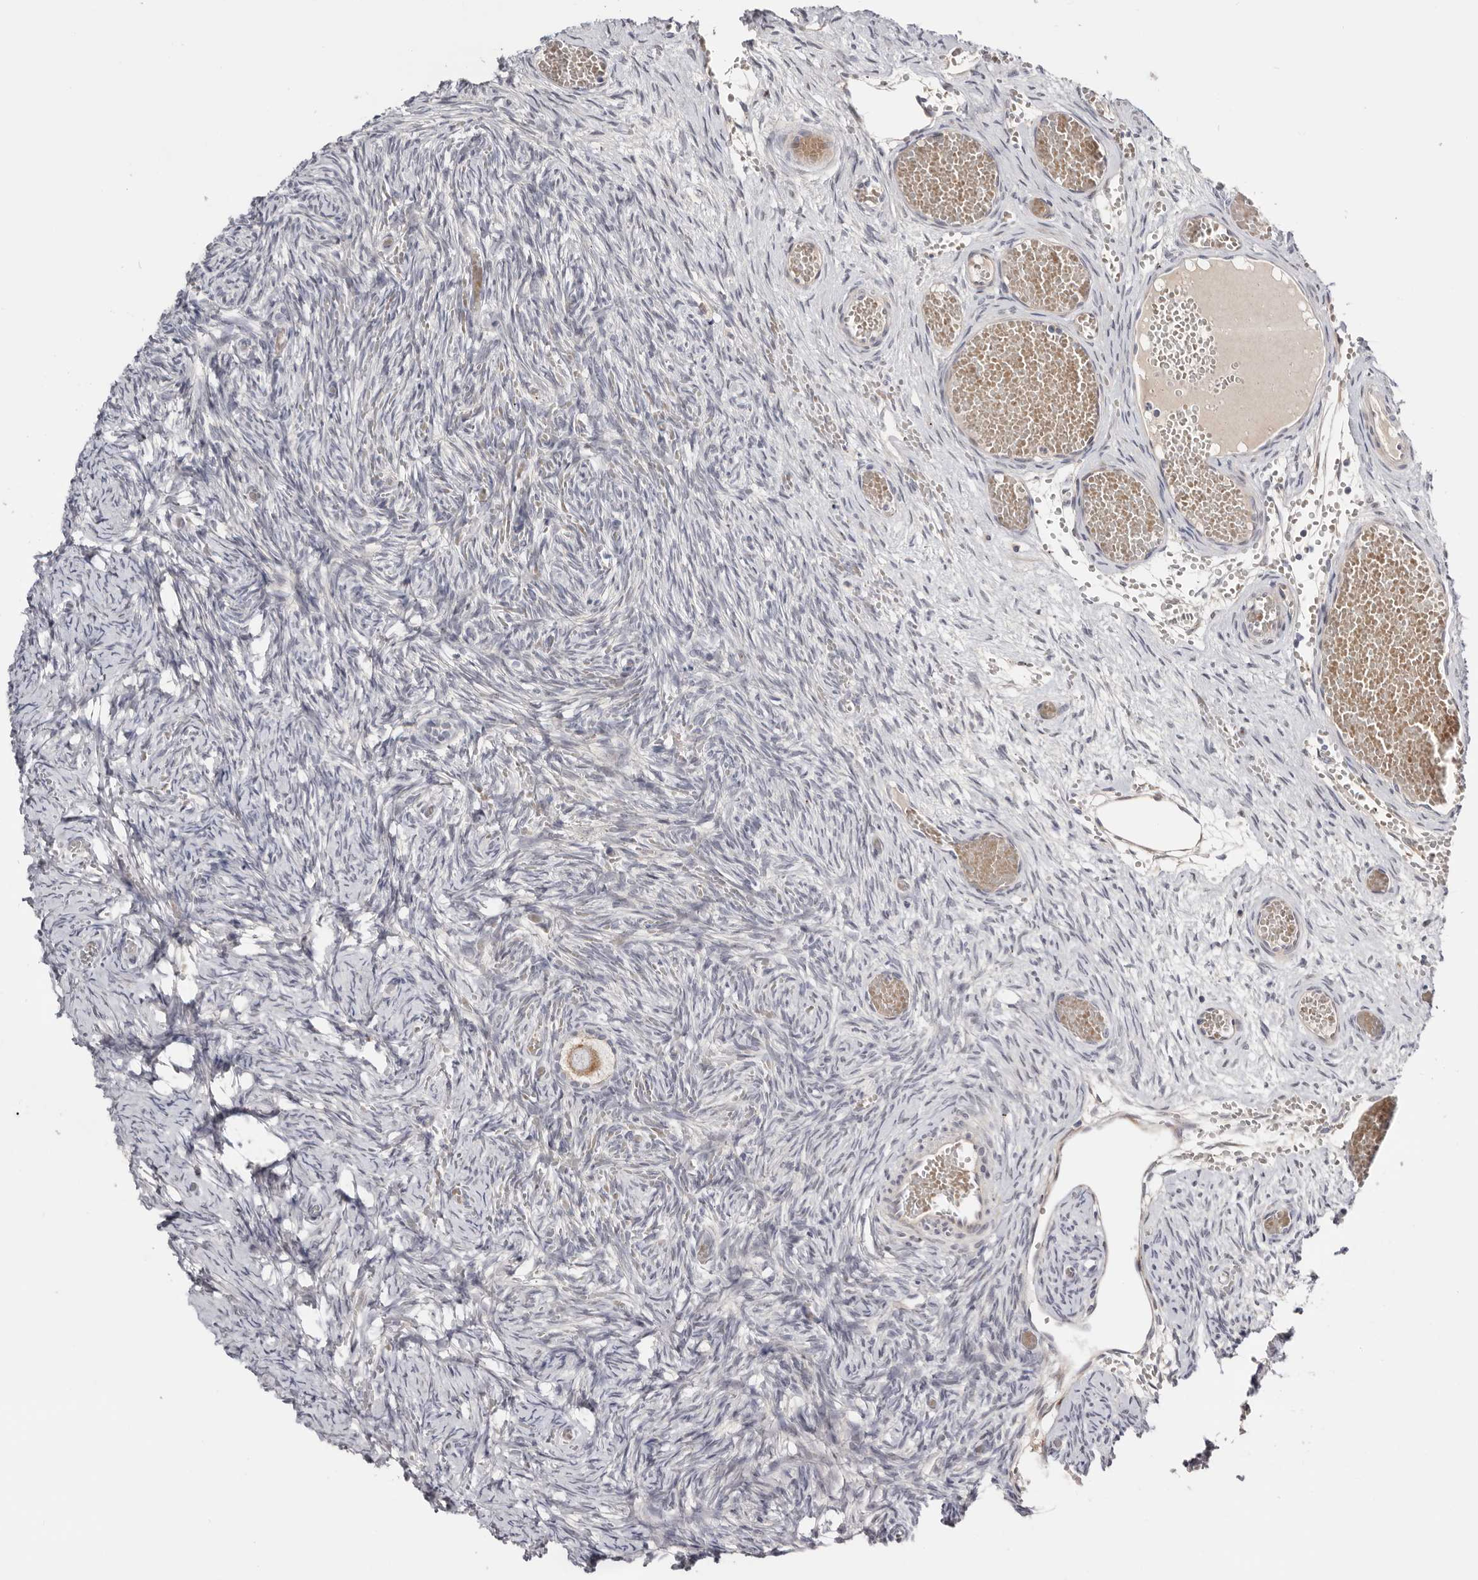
{"staining": {"intensity": "moderate", "quantity": ">75%", "location": "cytoplasmic/membranous"}, "tissue": "ovary", "cell_type": "Follicle cells", "image_type": "normal", "snomed": [{"axis": "morphology", "description": "Adenocarcinoma, NOS"}, {"axis": "topography", "description": "Endometrium"}], "caption": "Immunohistochemical staining of normal human ovary reveals >75% levels of moderate cytoplasmic/membranous protein positivity in approximately >75% of follicle cells. The protein of interest is shown in brown color, while the nuclei are stained blue.", "gene": "USH1C", "patient": {"sex": "female", "age": 32}}